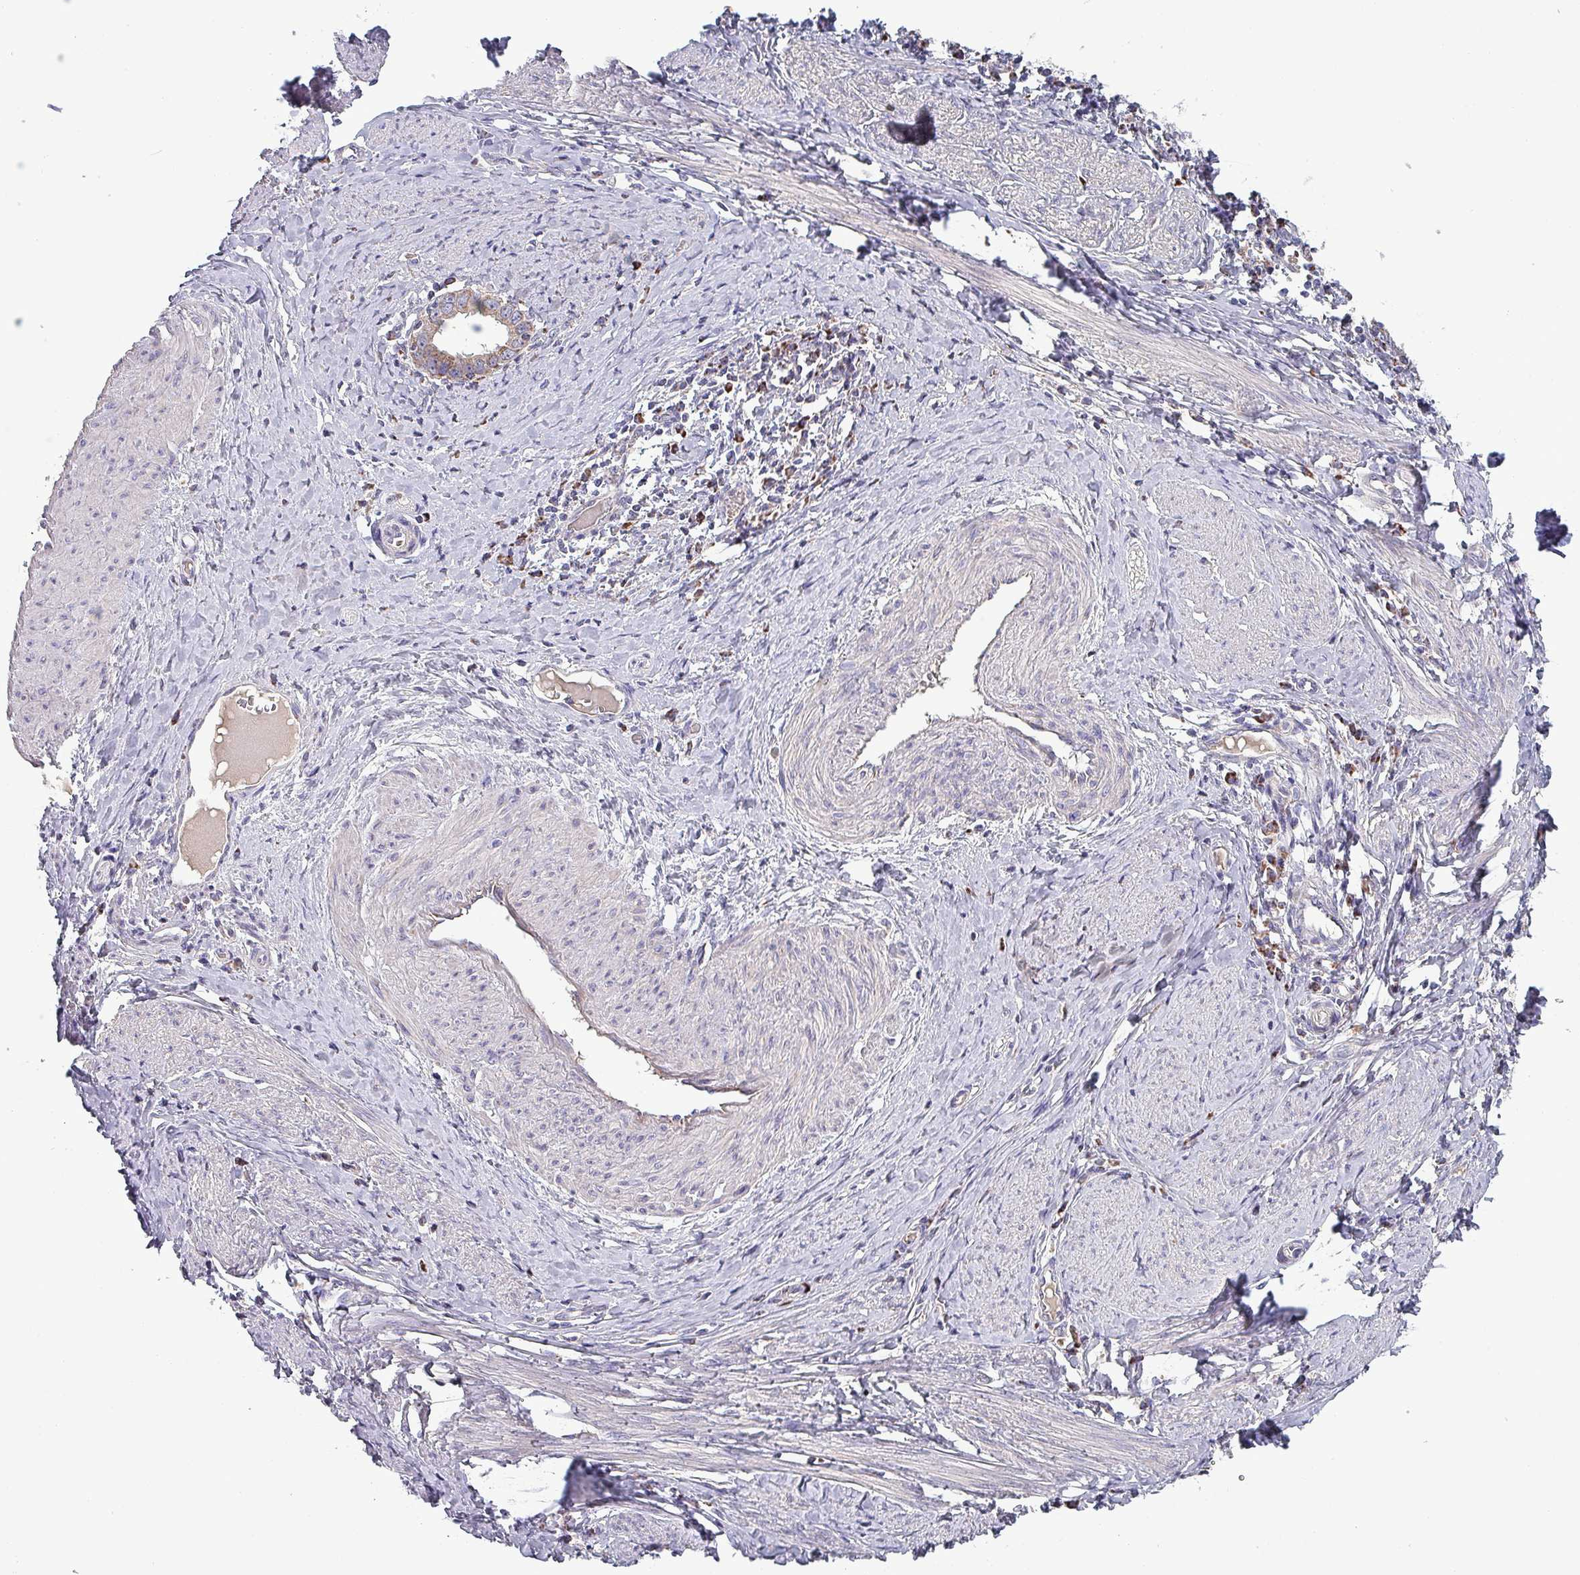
{"staining": {"intensity": "moderate", "quantity": ">75%", "location": "cytoplasmic/membranous"}, "tissue": "cervical cancer", "cell_type": "Tumor cells", "image_type": "cancer", "snomed": [{"axis": "morphology", "description": "Adenocarcinoma, NOS"}, {"axis": "topography", "description": "Cervix"}], "caption": "This is a histology image of IHC staining of cervical cancer (adenocarcinoma), which shows moderate staining in the cytoplasmic/membranous of tumor cells.", "gene": "ZNF322", "patient": {"sex": "female", "age": 36}}